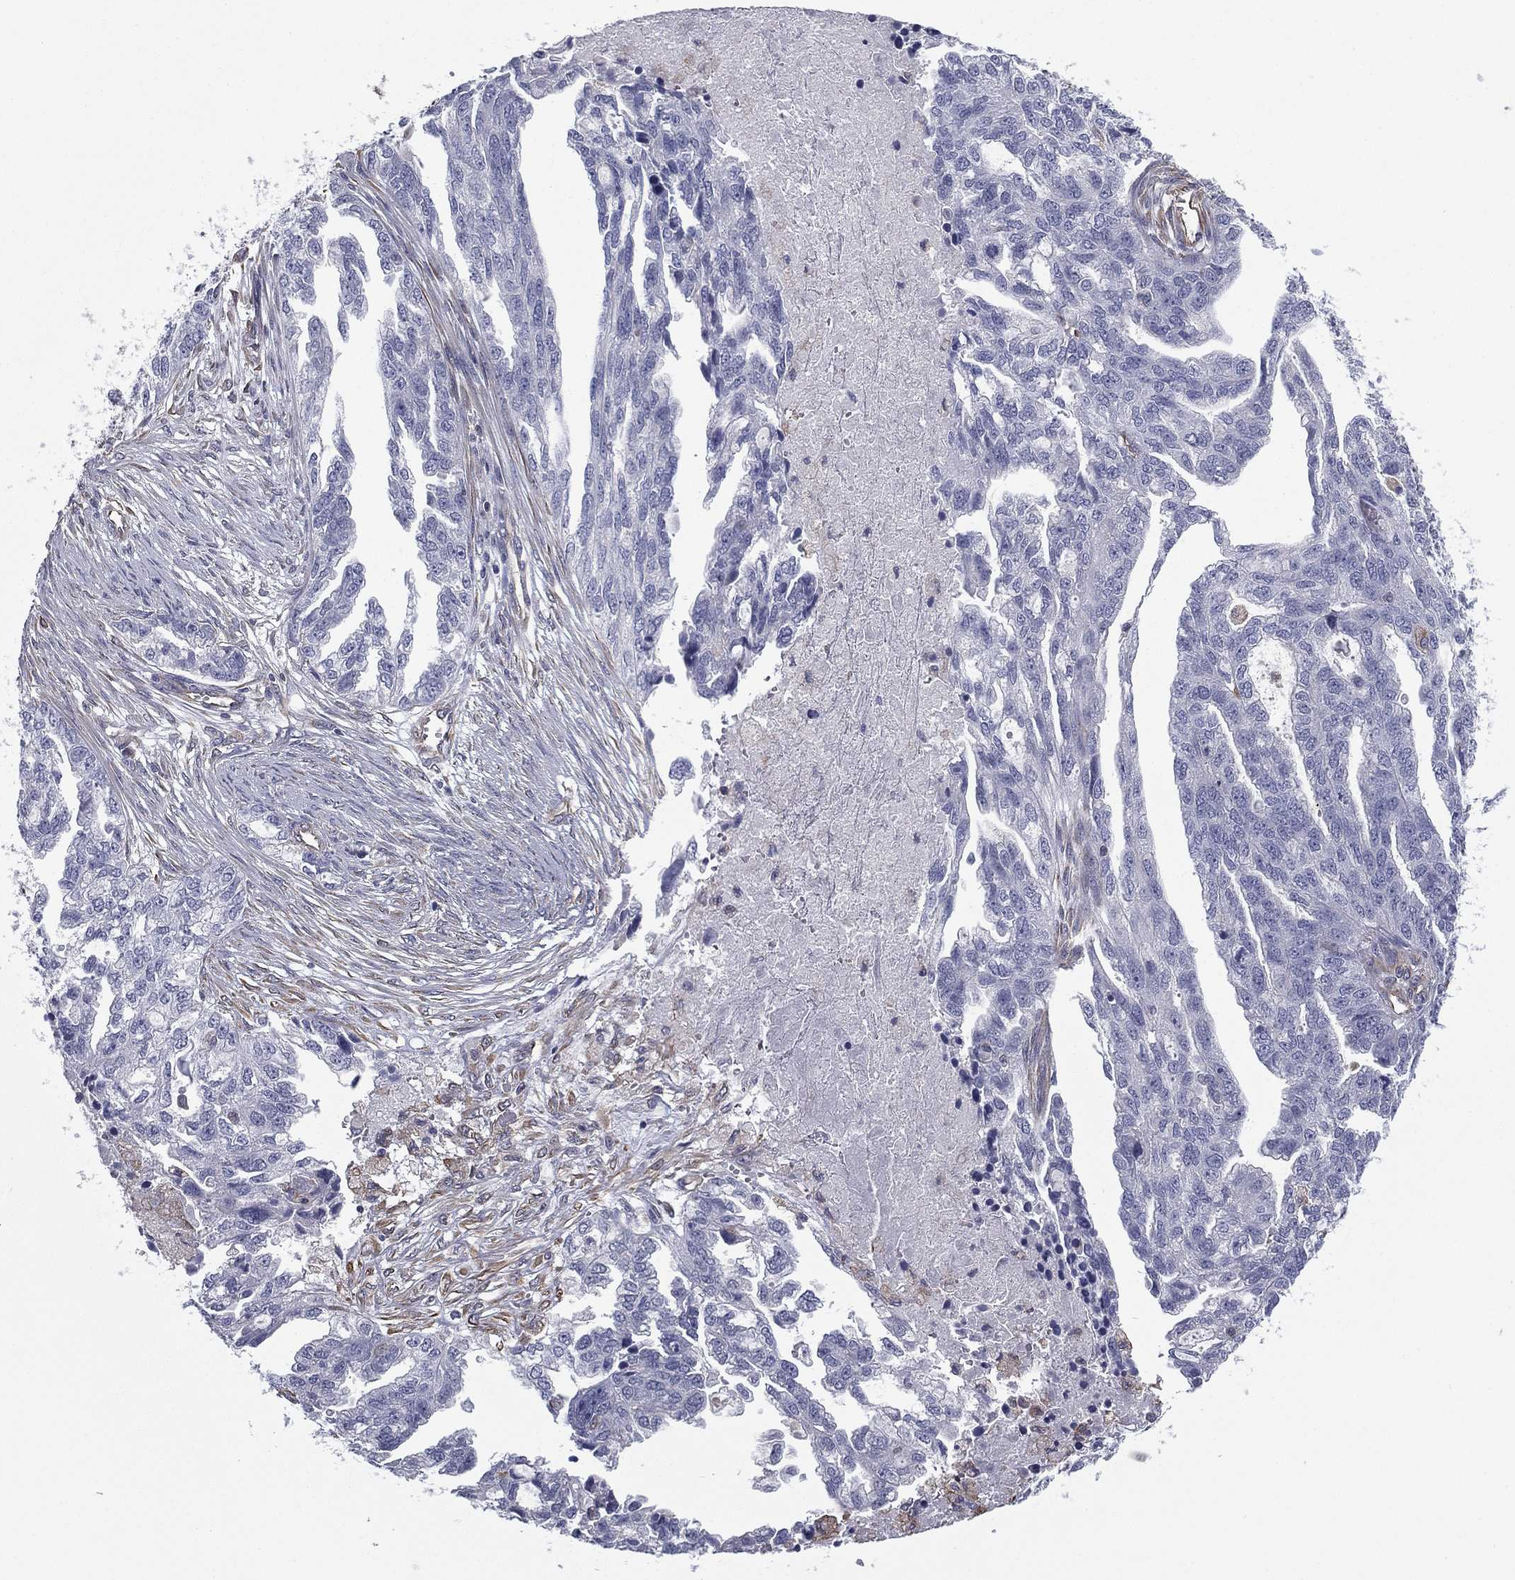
{"staining": {"intensity": "negative", "quantity": "none", "location": "none"}, "tissue": "ovarian cancer", "cell_type": "Tumor cells", "image_type": "cancer", "snomed": [{"axis": "morphology", "description": "Cystadenocarcinoma, serous, NOS"}, {"axis": "topography", "description": "Ovary"}], "caption": "Tumor cells are negative for protein expression in human serous cystadenocarcinoma (ovarian).", "gene": "SCUBE1", "patient": {"sex": "female", "age": 51}}